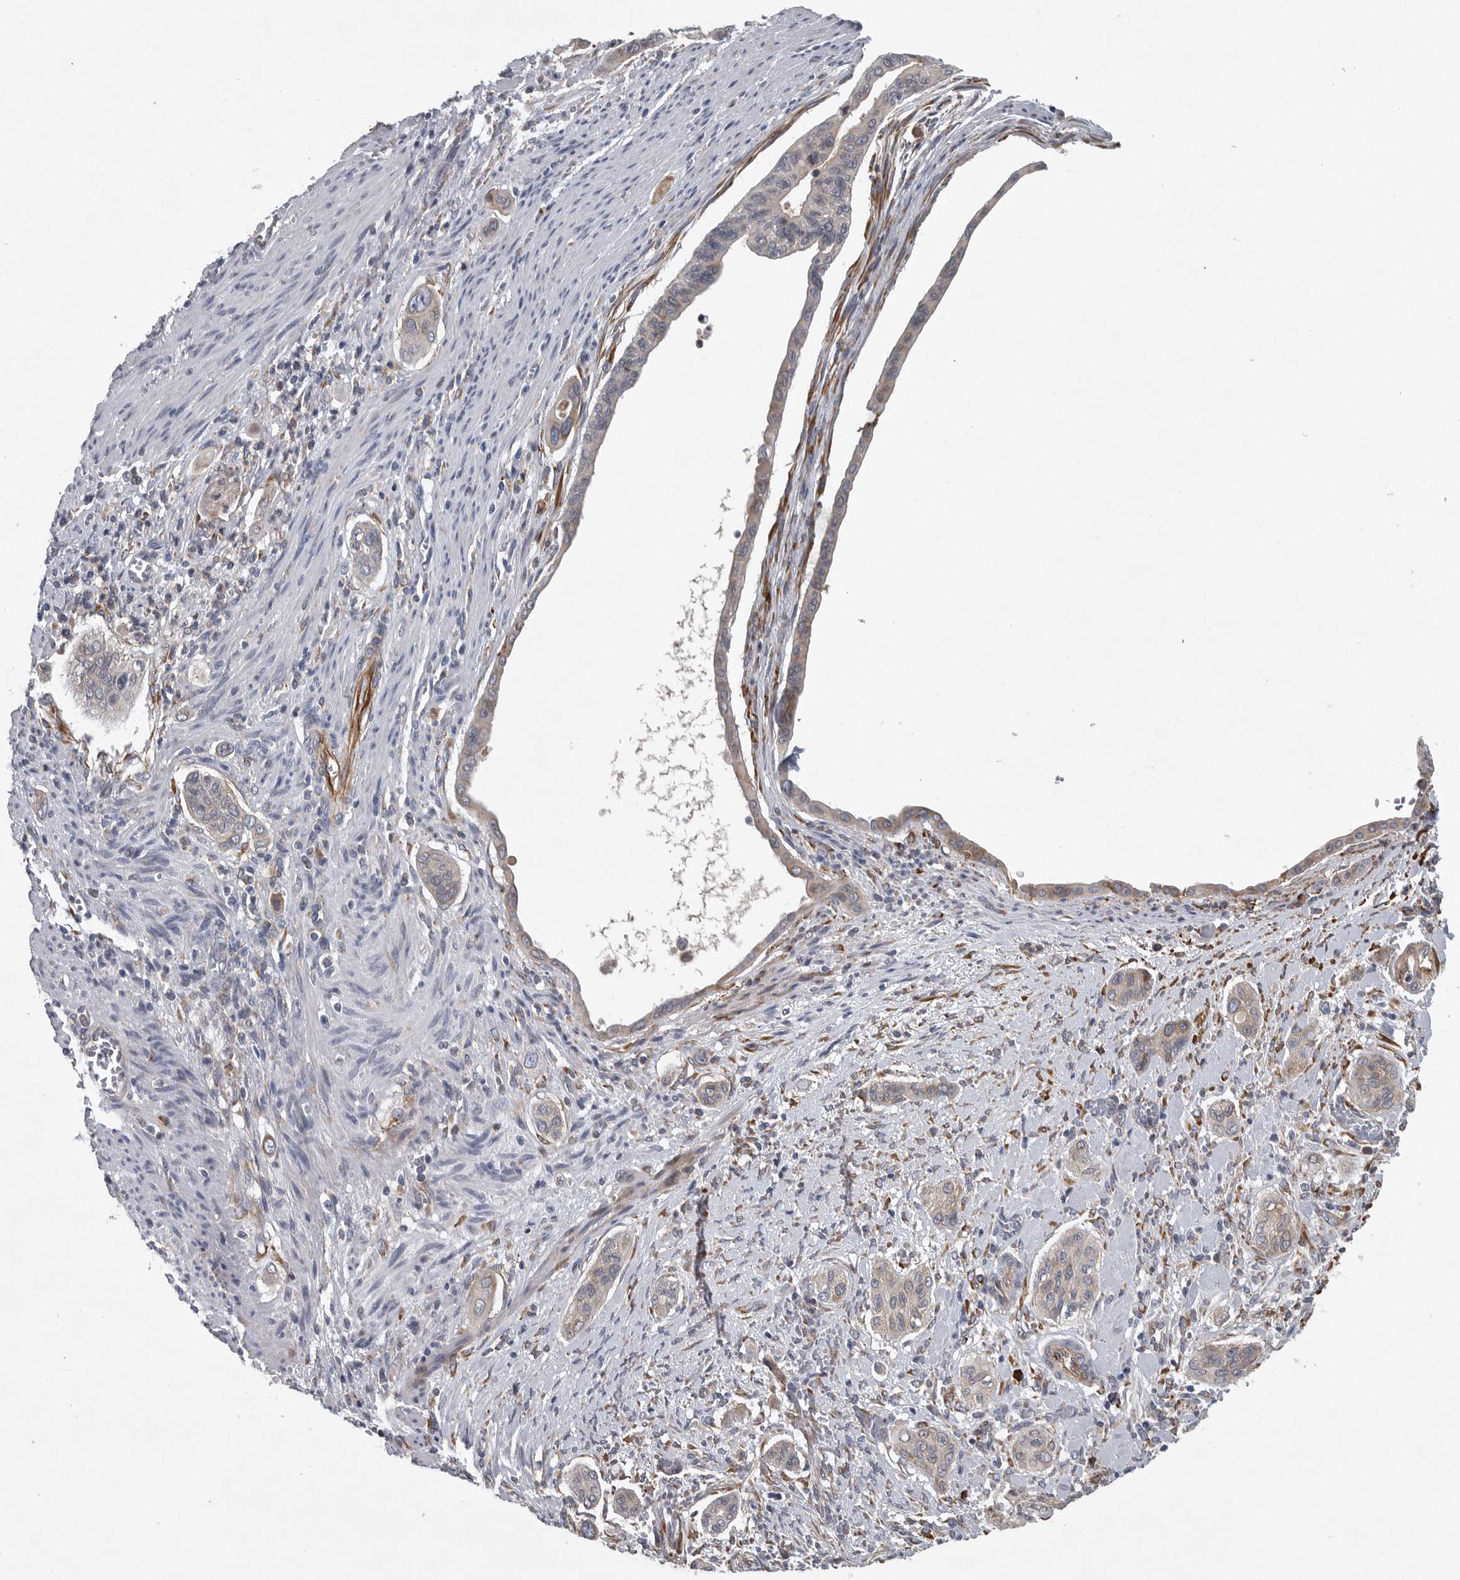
{"staining": {"intensity": "weak", "quantity": "<25%", "location": "cytoplasmic/membranous"}, "tissue": "pancreatic cancer", "cell_type": "Tumor cells", "image_type": "cancer", "snomed": [{"axis": "morphology", "description": "Adenocarcinoma, NOS"}, {"axis": "topography", "description": "Pancreas"}], "caption": "Human adenocarcinoma (pancreatic) stained for a protein using IHC demonstrates no expression in tumor cells.", "gene": "MINPP1", "patient": {"sex": "male", "age": 77}}